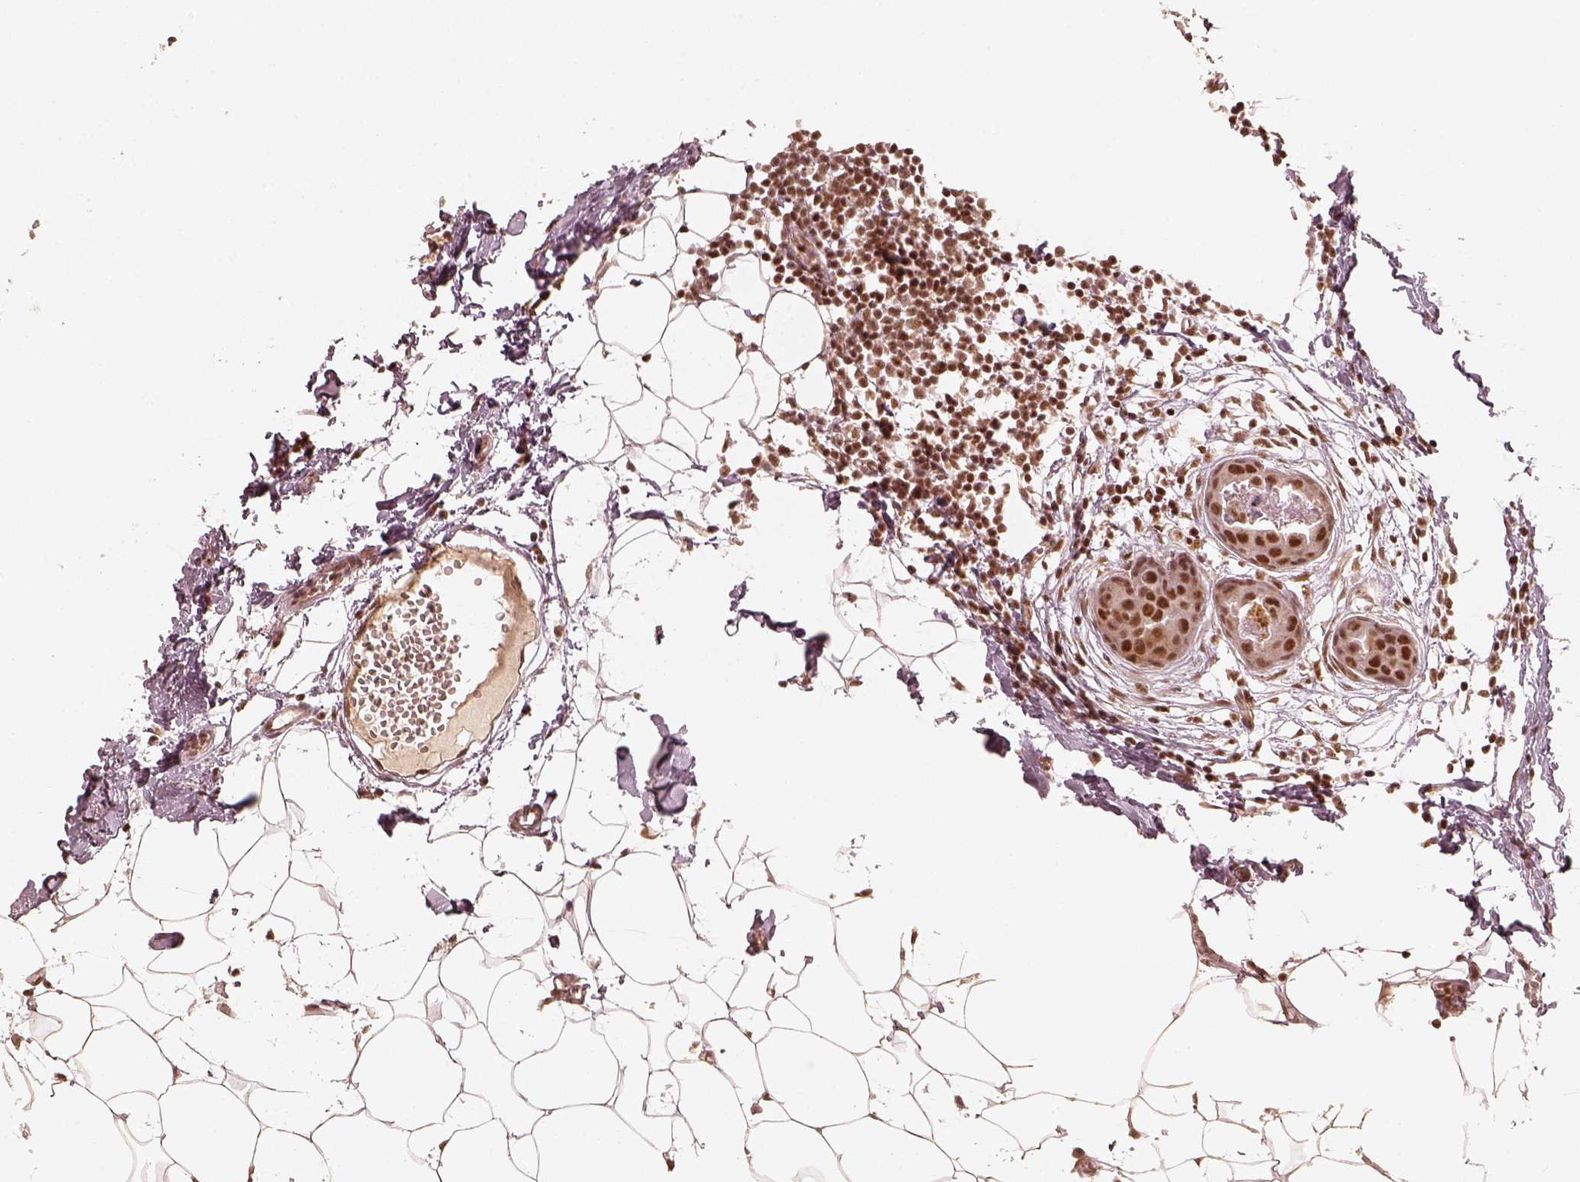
{"staining": {"intensity": "strong", "quantity": ">75%", "location": "nuclear"}, "tissue": "breast cancer", "cell_type": "Tumor cells", "image_type": "cancer", "snomed": [{"axis": "morphology", "description": "Duct carcinoma"}, {"axis": "topography", "description": "Breast"}], "caption": "Breast cancer (infiltrating ductal carcinoma) tissue reveals strong nuclear expression in approximately >75% of tumor cells", "gene": "GMEB2", "patient": {"sex": "female", "age": 38}}